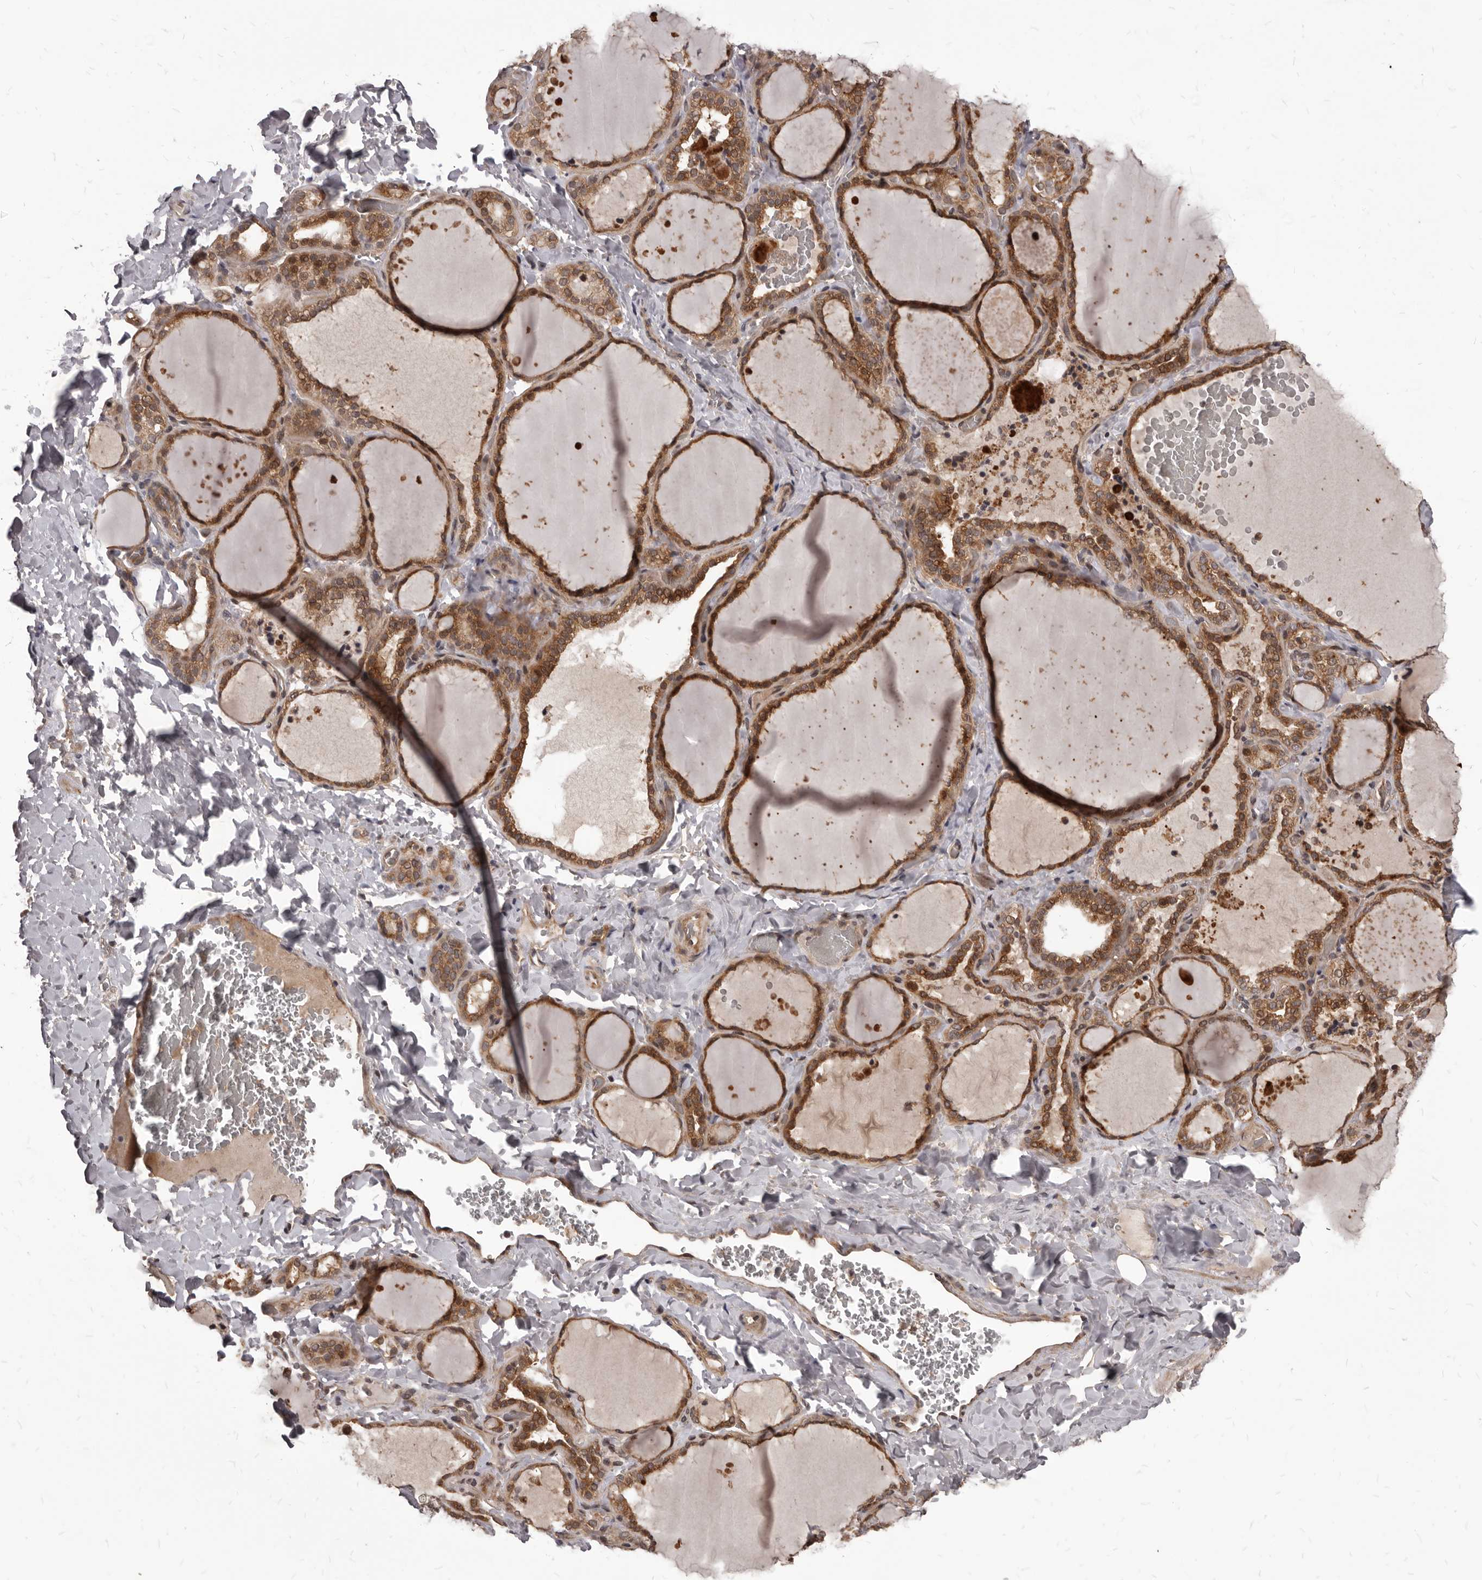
{"staining": {"intensity": "moderate", "quantity": ">75%", "location": "cytoplasmic/membranous"}, "tissue": "thyroid gland", "cell_type": "Glandular cells", "image_type": "normal", "snomed": [{"axis": "morphology", "description": "Normal tissue, NOS"}, {"axis": "topography", "description": "Thyroid gland"}], "caption": "Unremarkable thyroid gland exhibits moderate cytoplasmic/membranous staining in approximately >75% of glandular cells, visualized by immunohistochemistry.", "gene": "GABPB2", "patient": {"sex": "female", "age": 22}}